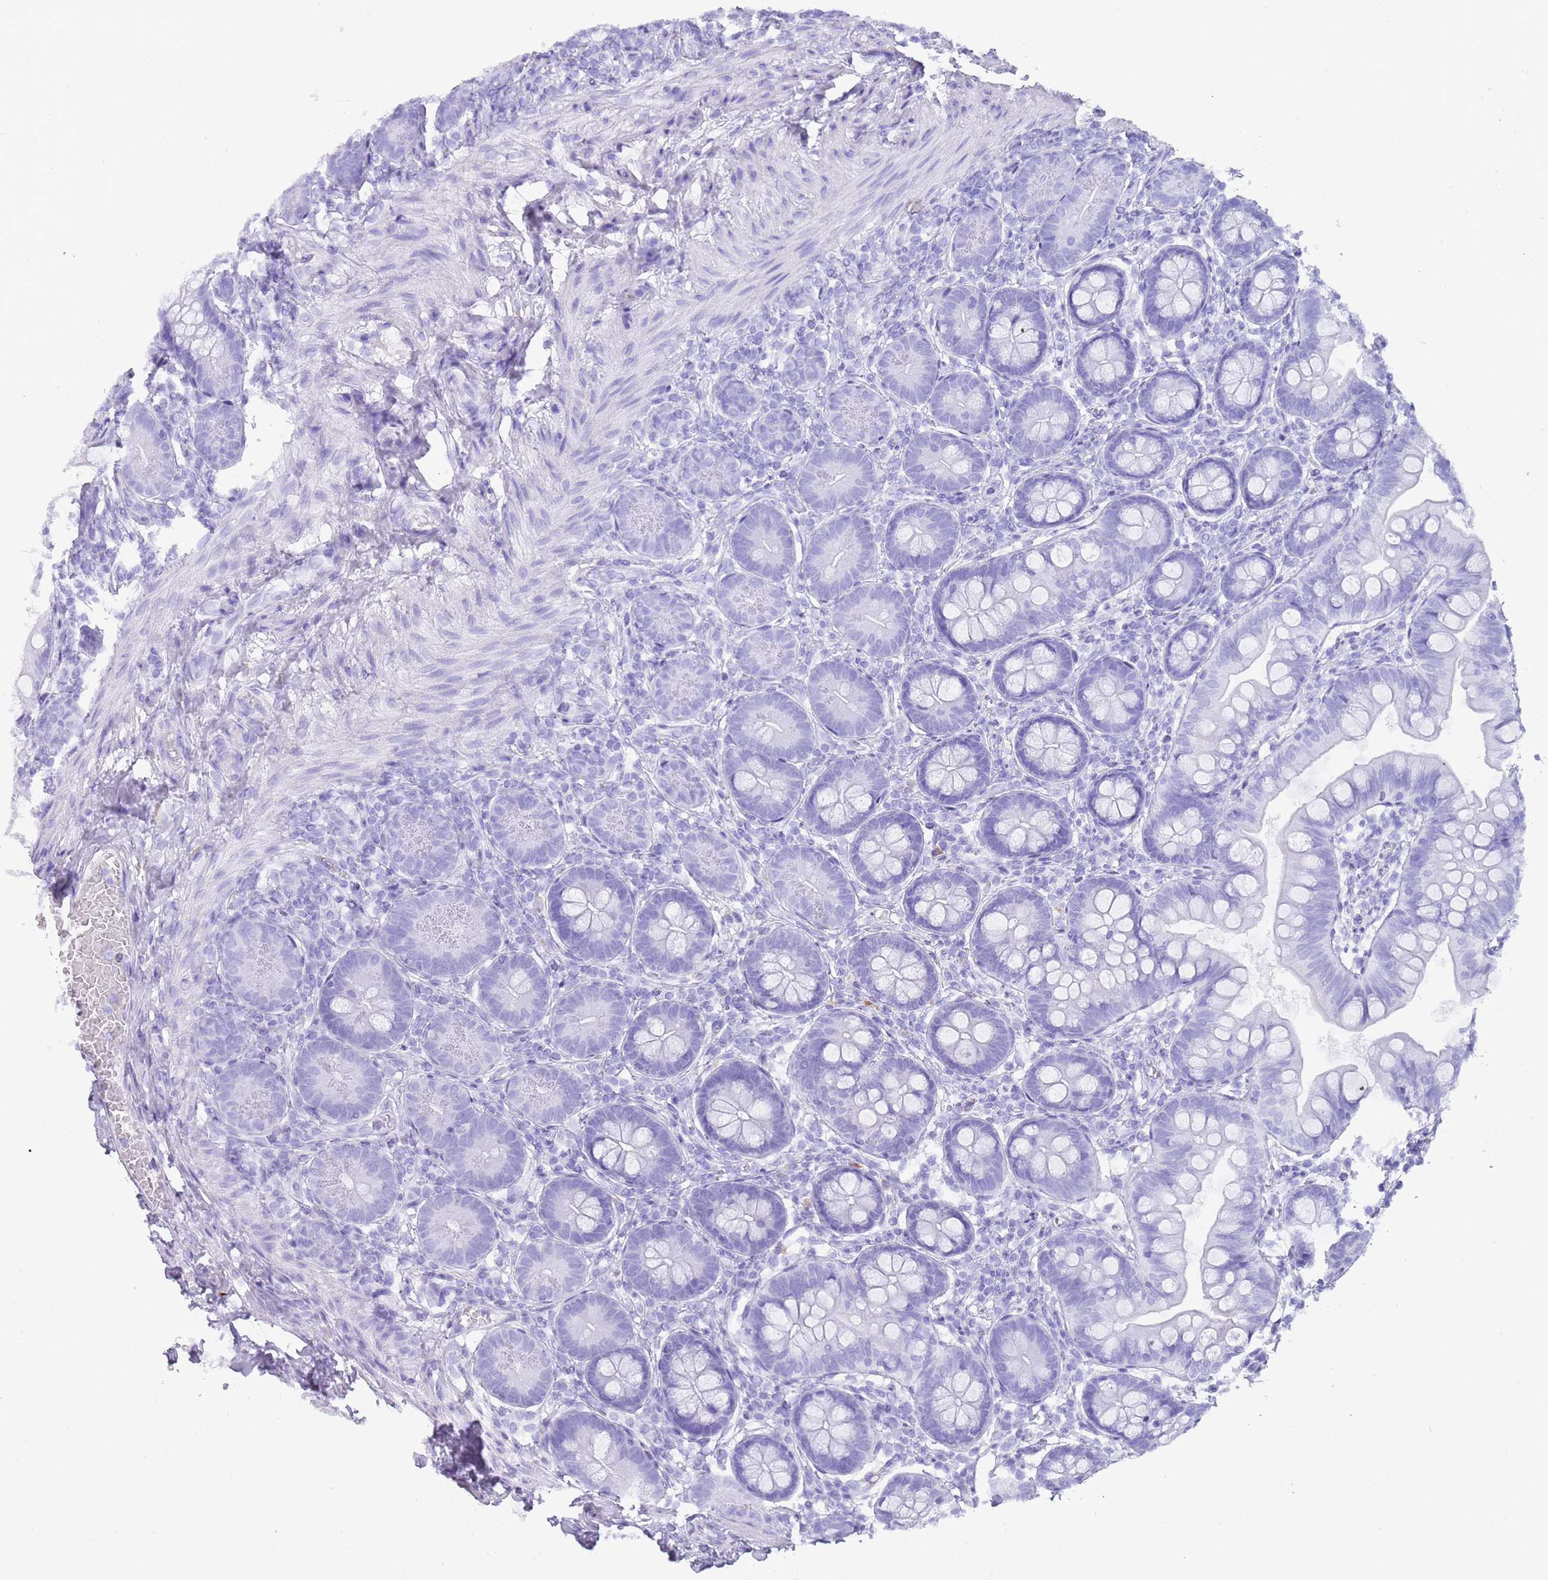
{"staining": {"intensity": "negative", "quantity": "none", "location": "none"}, "tissue": "small intestine", "cell_type": "Glandular cells", "image_type": "normal", "snomed": [{"axis": "morphology", "description": "Normal tissue, NOS"}, {"axis": "topography", "description": "Small intestine"}], "caption": "High magnification brightfield microscopy of normal small intestine stained with DAB (brown) and counterstained with hematoxylin (blue): glandular cells show no significant expression. The staining is performed using DAB brown chromogen with nuclei counter-stained in using hematoxylin.", "gene": "MYADML2", "patient": {"sex": "male", "age": 7}}